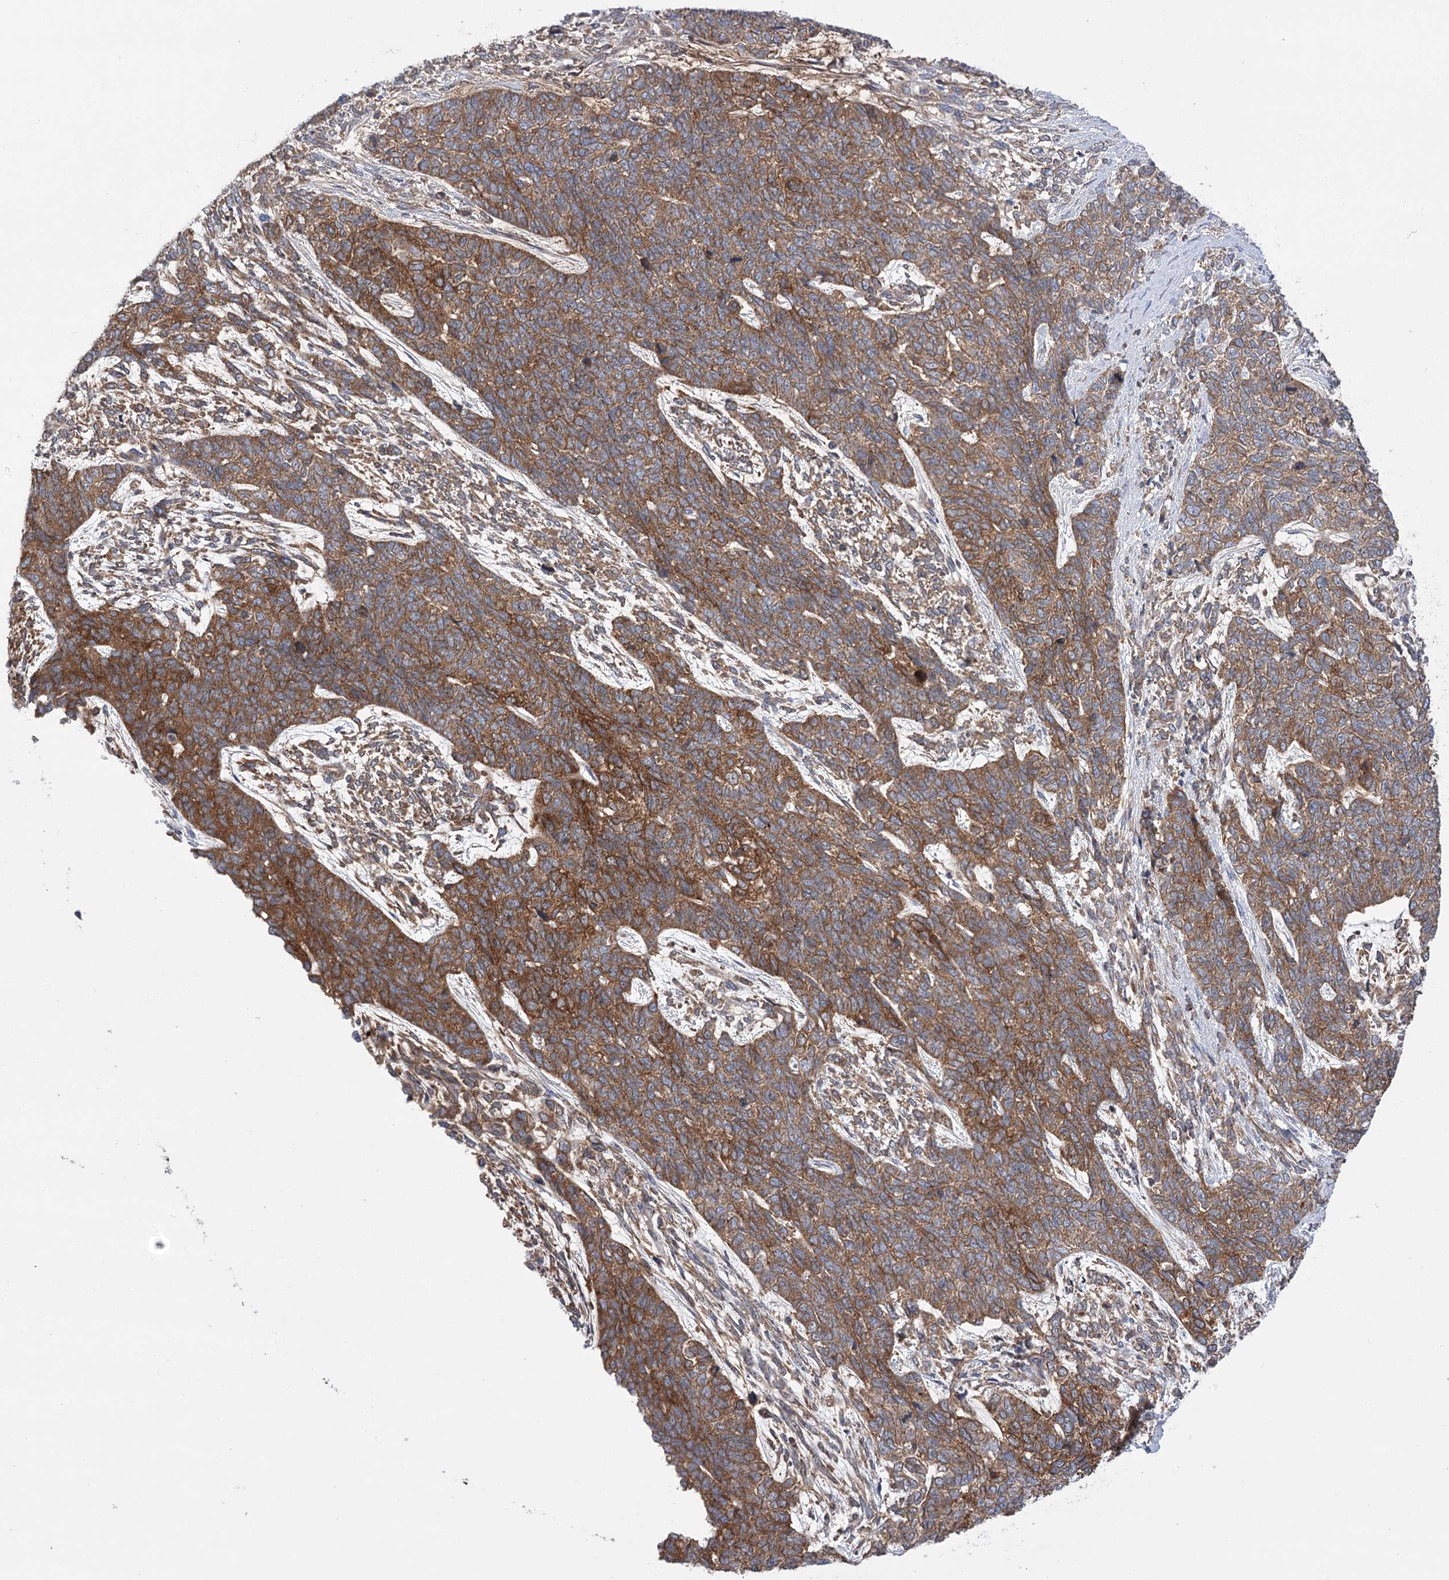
{"staining": {"intensity": "moderate", "quantity": ">75%", "location": "cytoplasmic/membranous"}, "tissue": "cervical cancer", "cell_type": "Tumor cells", "image_type": "cancer", "snomed": [{"axis": "morphology", "description": "Squamous cell carcinoma, NOS"}, {"axis": "topography", "description": "Cervix"}], "caption": "Human squamous cell carcinoma (cervical) stained with a protein marker displays moderate staining in tumor cells.", "gene": "VPS37B", "patient": {"sex": "female", "age": 63}}